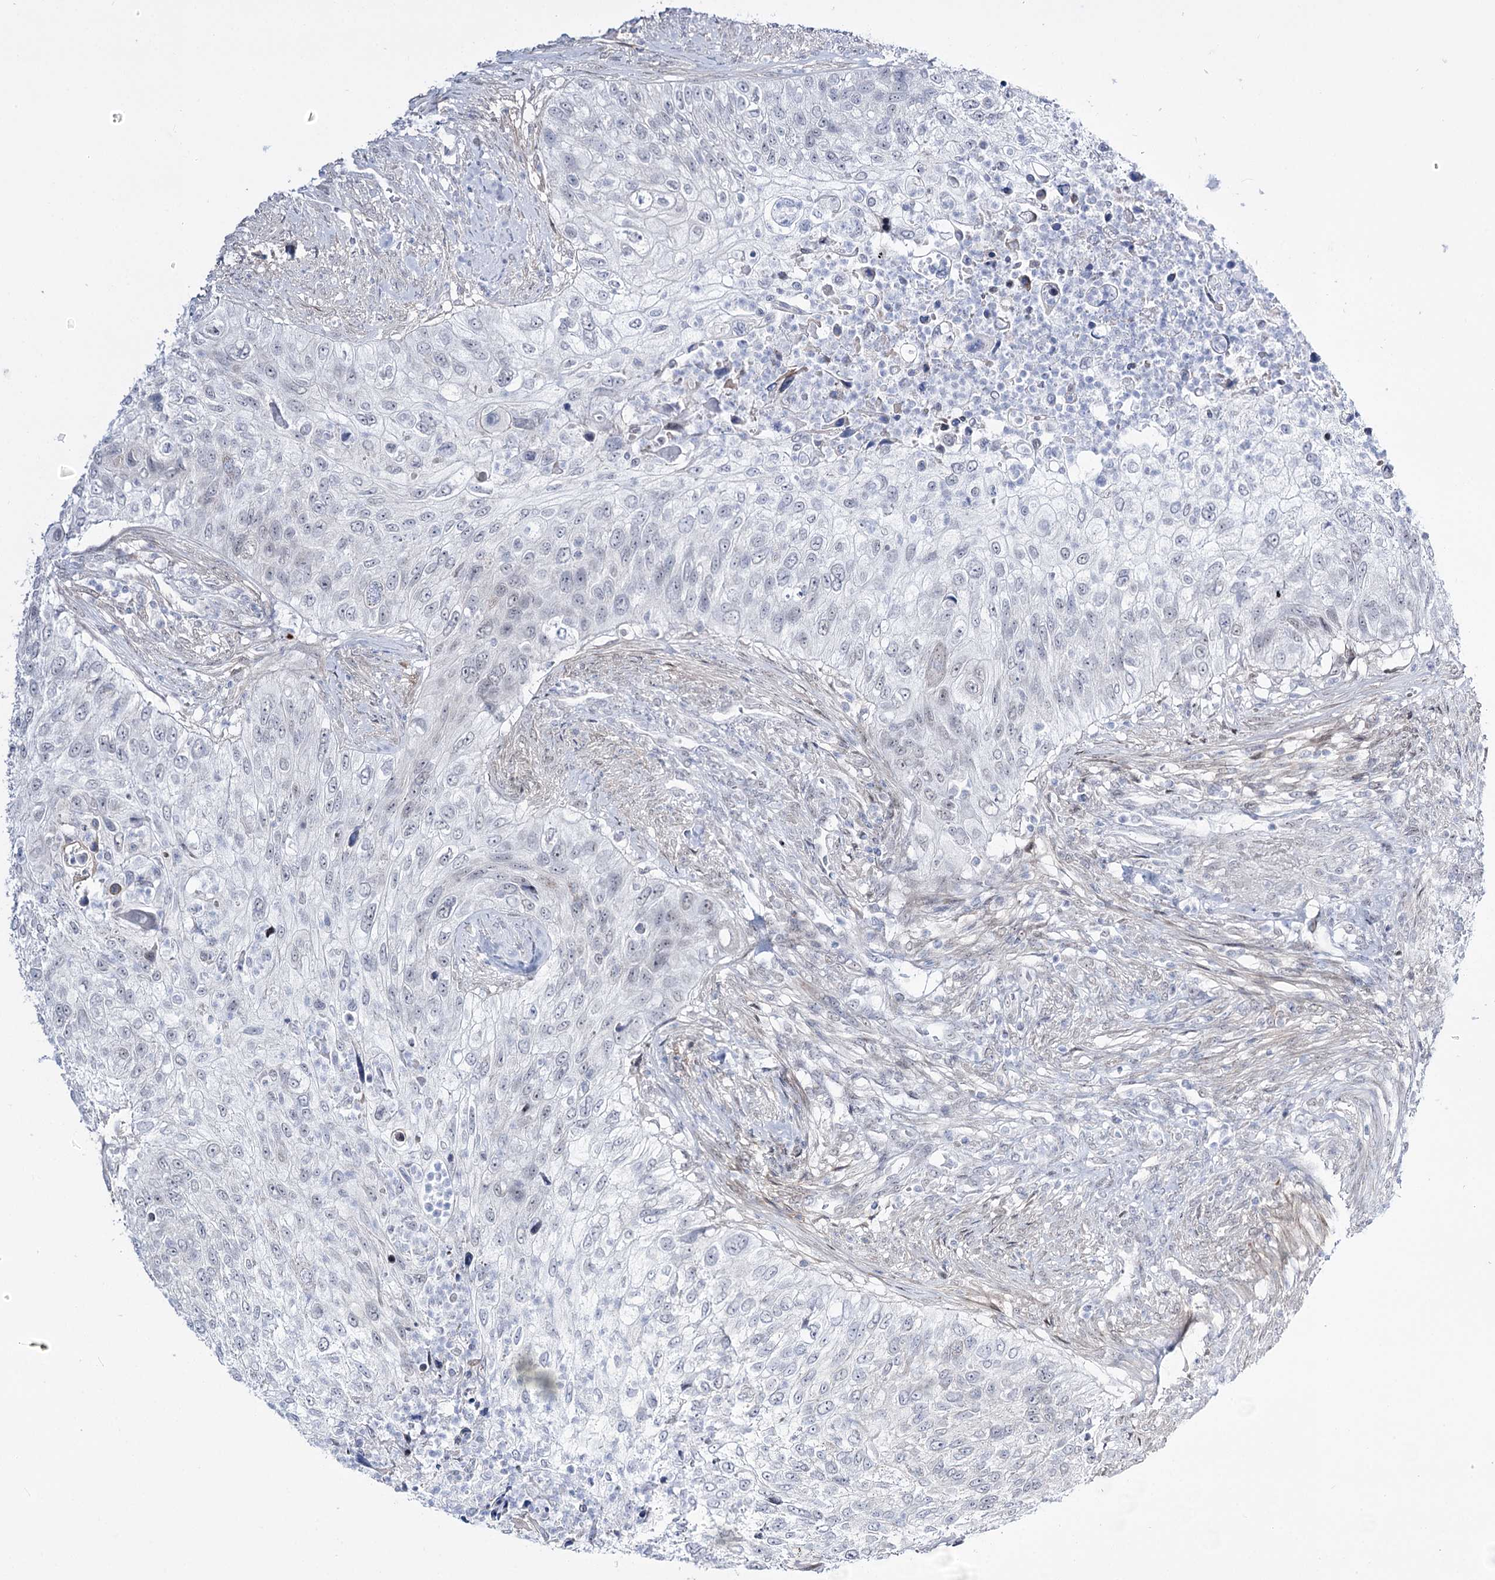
{"staining": {"intensity": "negative", "quantity": "none", "location": "none"}, "tissue": "urothelial cancer", "cell_type": "Tumor cells", "image_type": "cancer", "snomed": [{"axis": "morphology", "description": "Urothelial carcinoma, High grade"}, {"axis": "topography", "description": "Urinary bladder"}], "caption": "This is an immunohistochemistry histopathology image of high-grade urothelial carcinoma. There is no staining in tumor cells.", "gene": "RBM15B", "patient": {"sex": "female", "age": 60}}